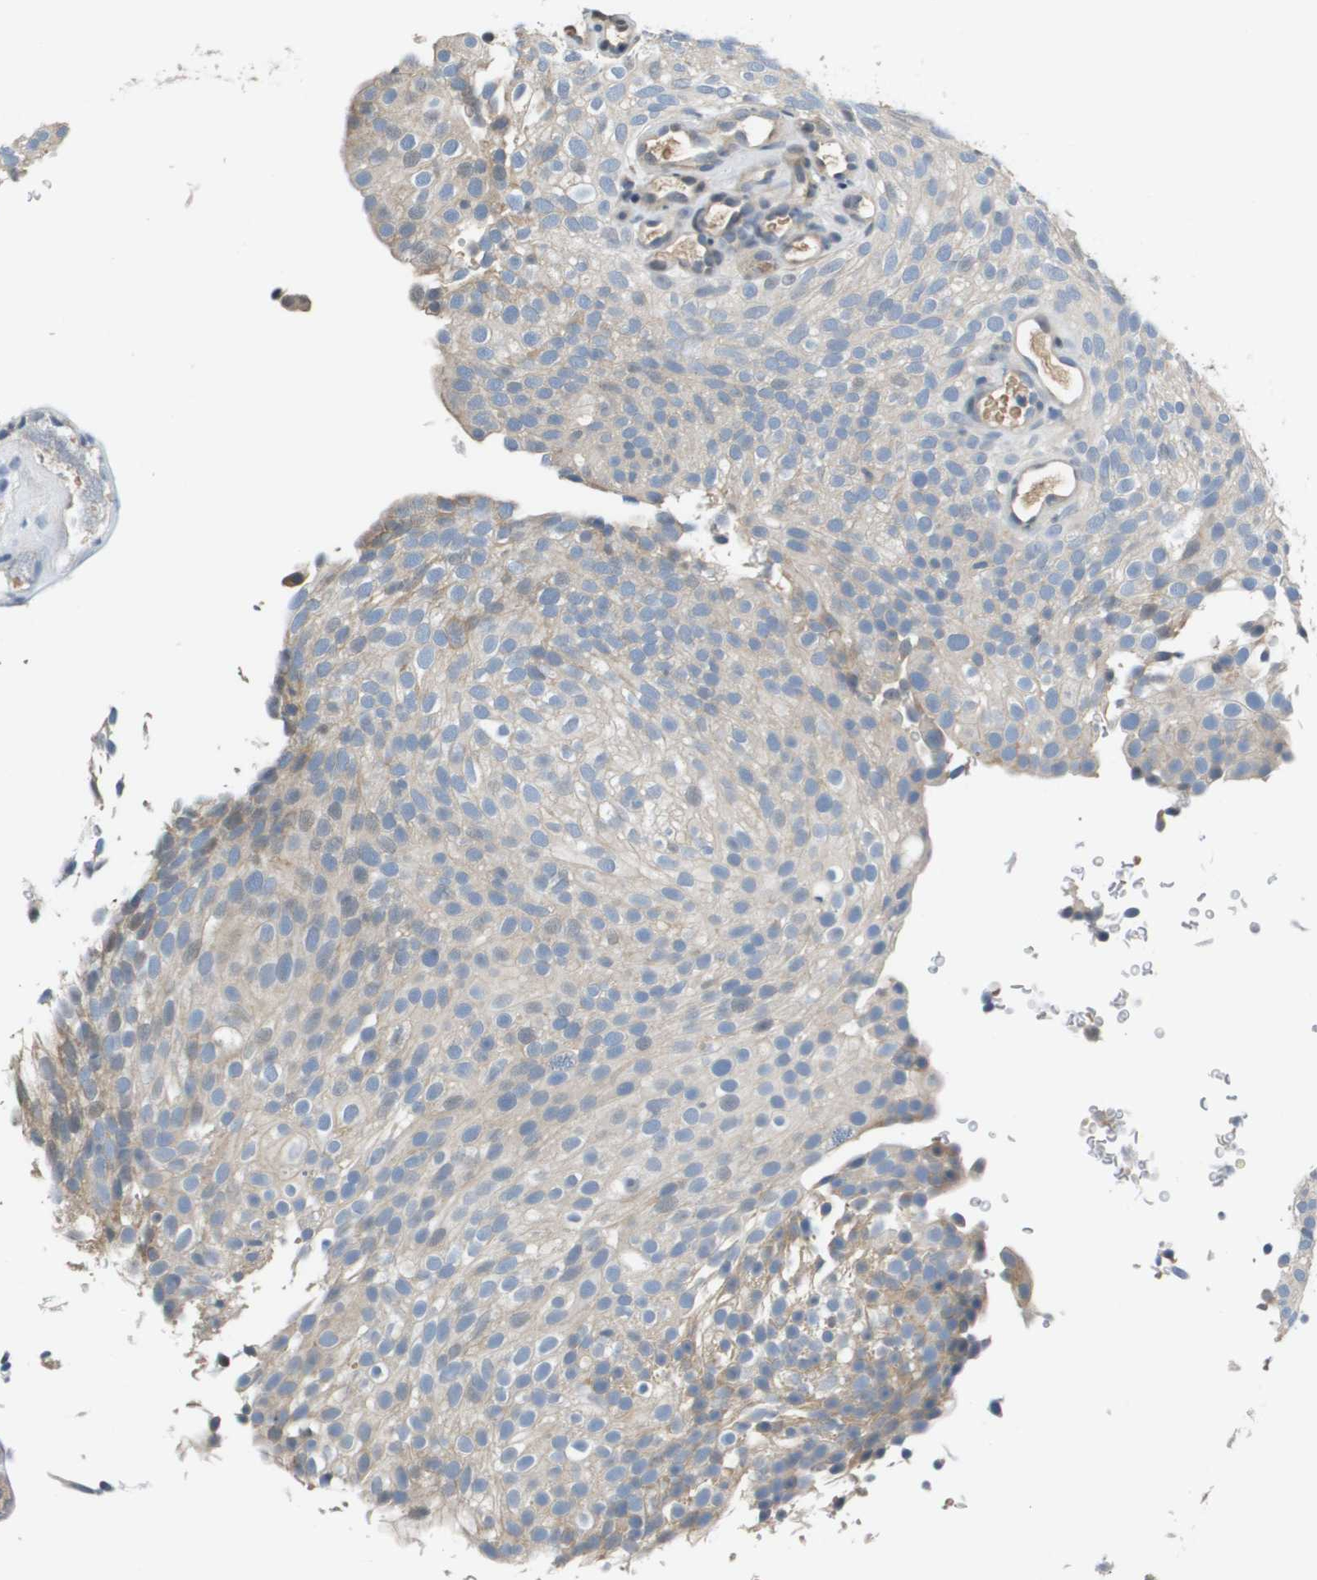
{"staining": {"intensity": "weak", "quantity": "<25%", "location": "cytoplasmic/membranous"}, "tissue": "urothelial cancer", "cell_type": "Tumor cells", "image_type": "cancer", "snomed": [{"axis": "morphology", "description": "Urothelial carcinoma, Low grade"}, {"axis": "topography", "description": "Urinary bladder"}], "caption": "Immunohistochemistry photomicrograph of human urothelial cancer stained for a protein (brown), which reveals no expression in tumor cells. (Brightfield microscopy of DAB (3,3'-diaminobenzidine) immunohistochemistry at high magnification).", "gene": "CAPN11", "patient": {"sex": "male", "age": 78}}